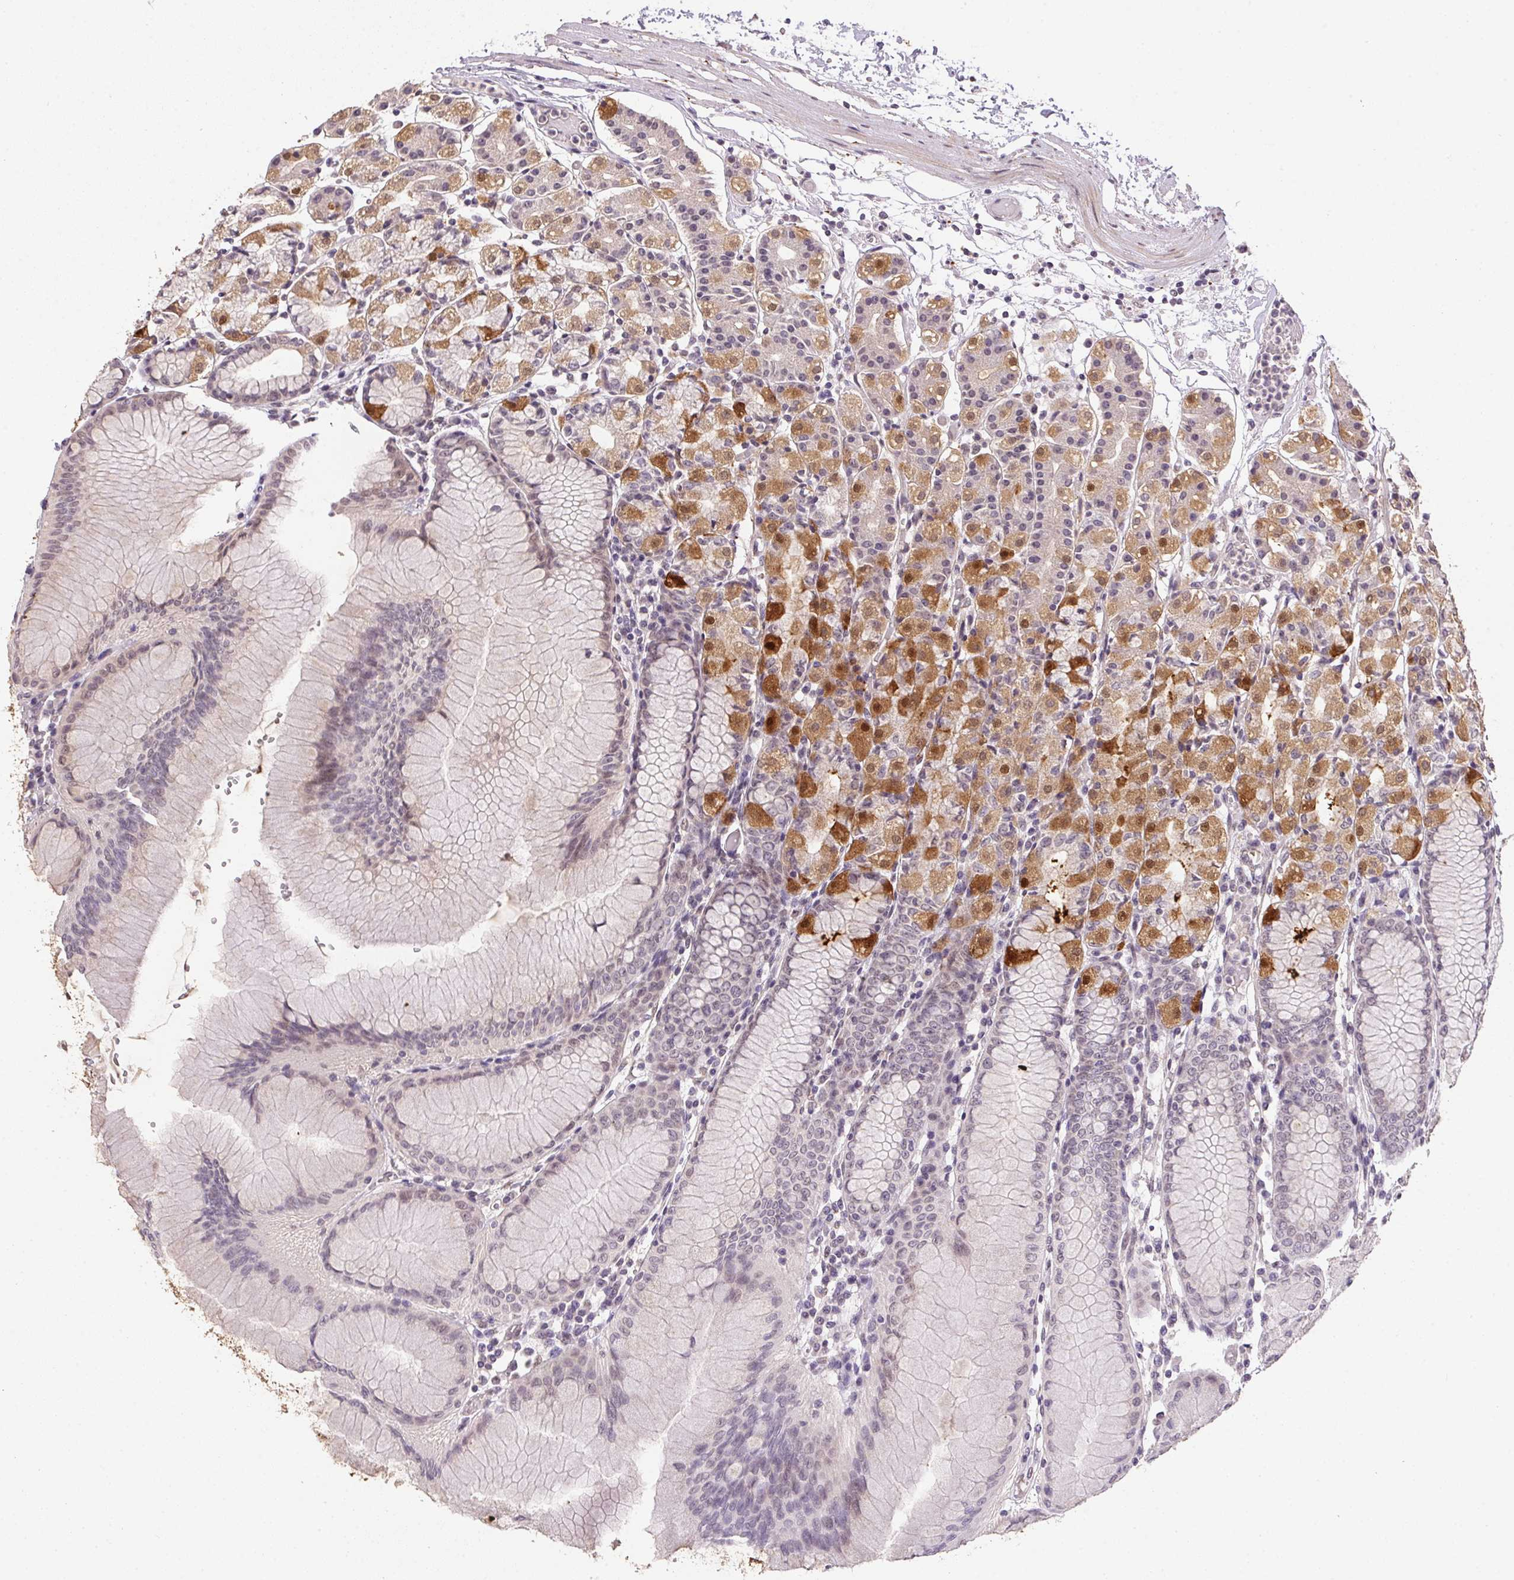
{"staining": {"intensity": "strong", "quantity": "25%-75%", "location": "cytoplasmic/membranous"}, "tissue": "stomach", "cell_type": "Glandular cells", "image_type": "normal", "snomed": [{"axis": "morphology", "description": "Normal tissue, NOS"}, {"axis": "topography", "description": "Stomach"}], "caption": "Immunohistochemistry (DAB) staining of benign human stomach shows strong cytoplasmic/membranous protein positivity in approximately 25%-75% of glandular cells.", "gene": "PPP4R4", "patient": {"sex": "female", "age": 57}}